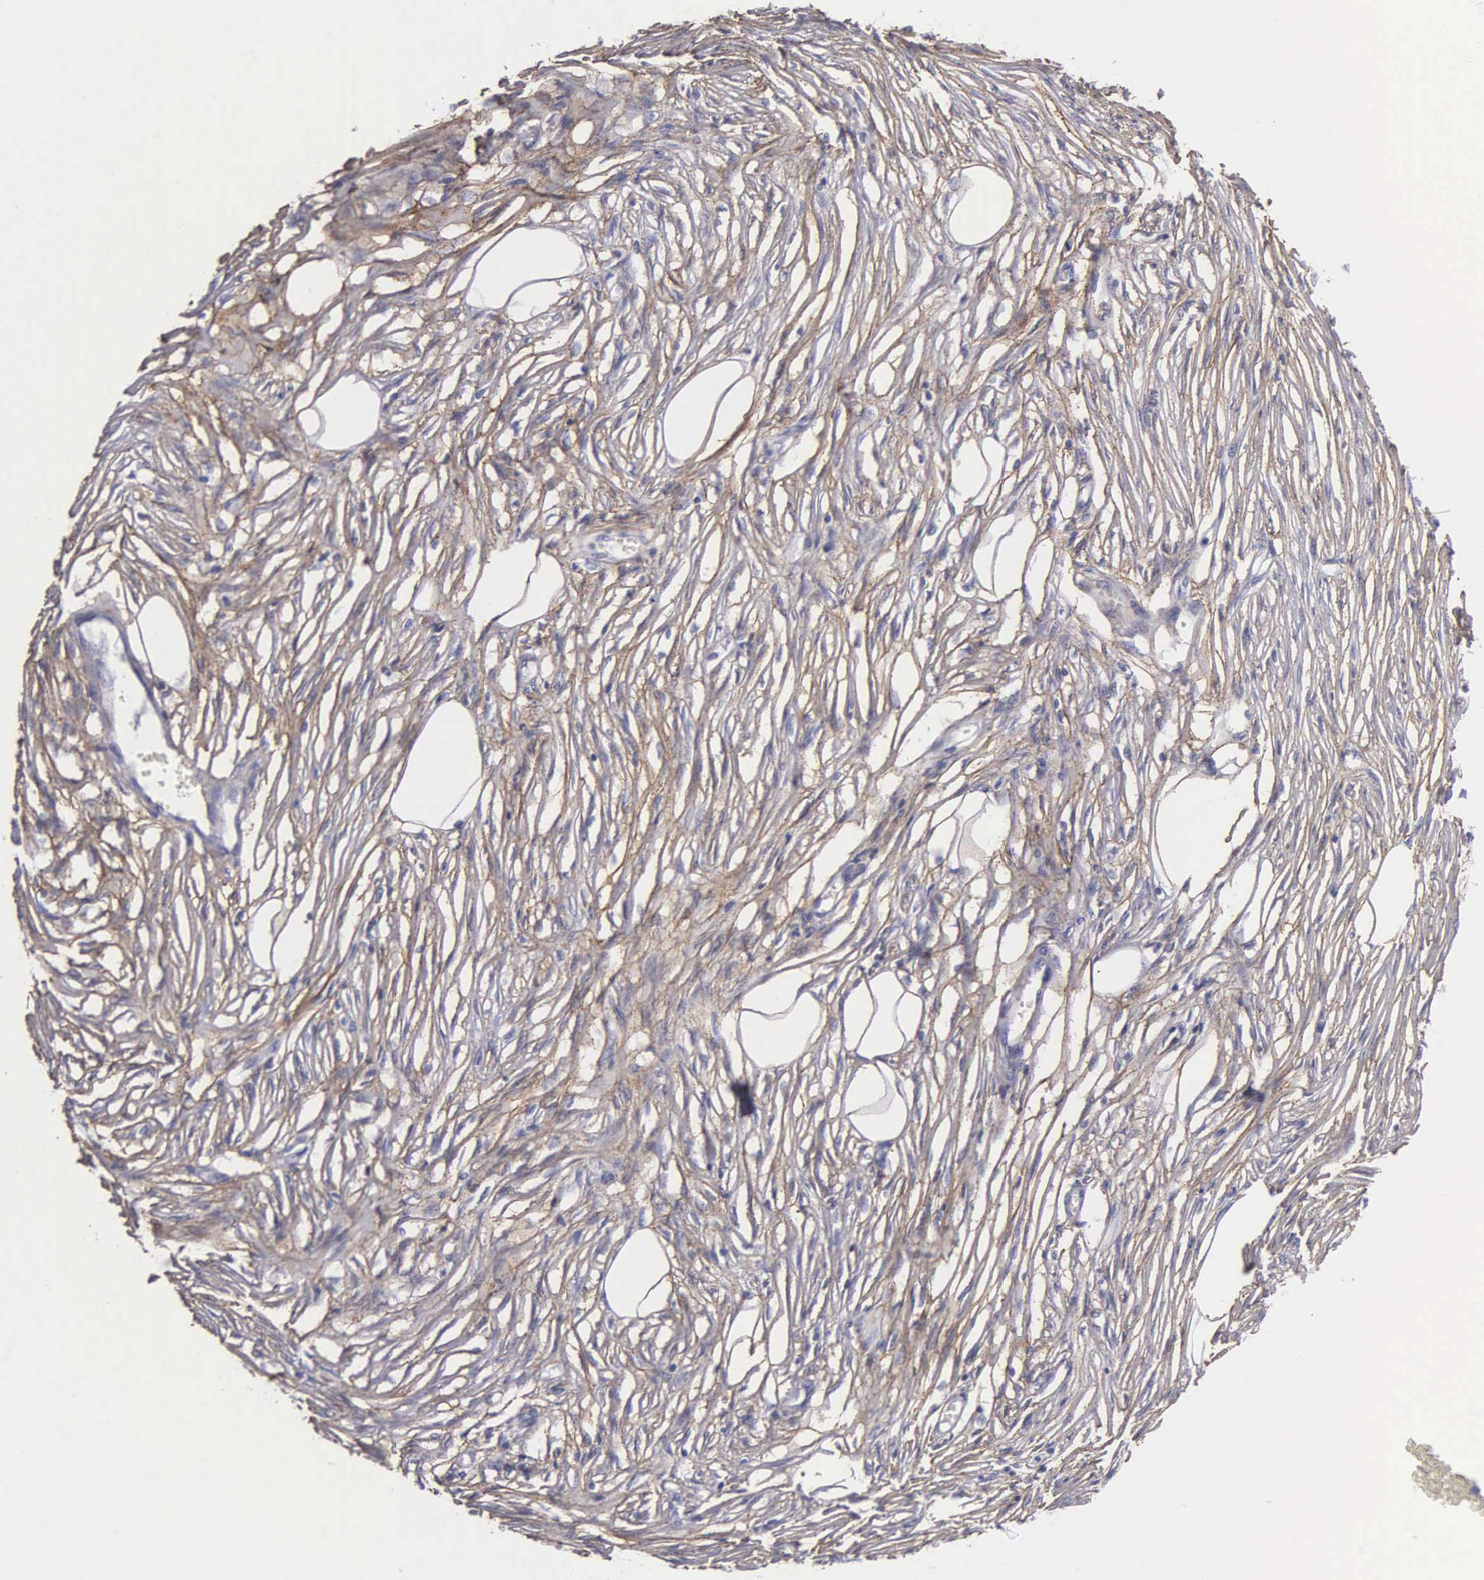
{"staining": {"intensity": "negative", "quantity": "none", "location": "none"}, "tissue": "adipose tissue", "cell_type": "Adipocytes", "image_type": "normal", "snomed": [{"axis": "morphology", "description": "Normal tissue, NOS"}, {"axis": "morphology", "description": "Sarcoma, NOS"}, {"axis": "topography", "description": "Skin"}, {"axis": "topography", "description": "Soft tissue"}], "caption": "Immunohistochemical staining of benign adipose tissue exhibits no significant staining in adipocytes. Brightfield microscopy of immunohistochemistry stained with DAB (3,3'-diaminobenzidine) (brown) and hematoxylin (blue), captured at high magnification.", "gene": "FBLN5", "patient": {"sex": "female", "age": 51}}